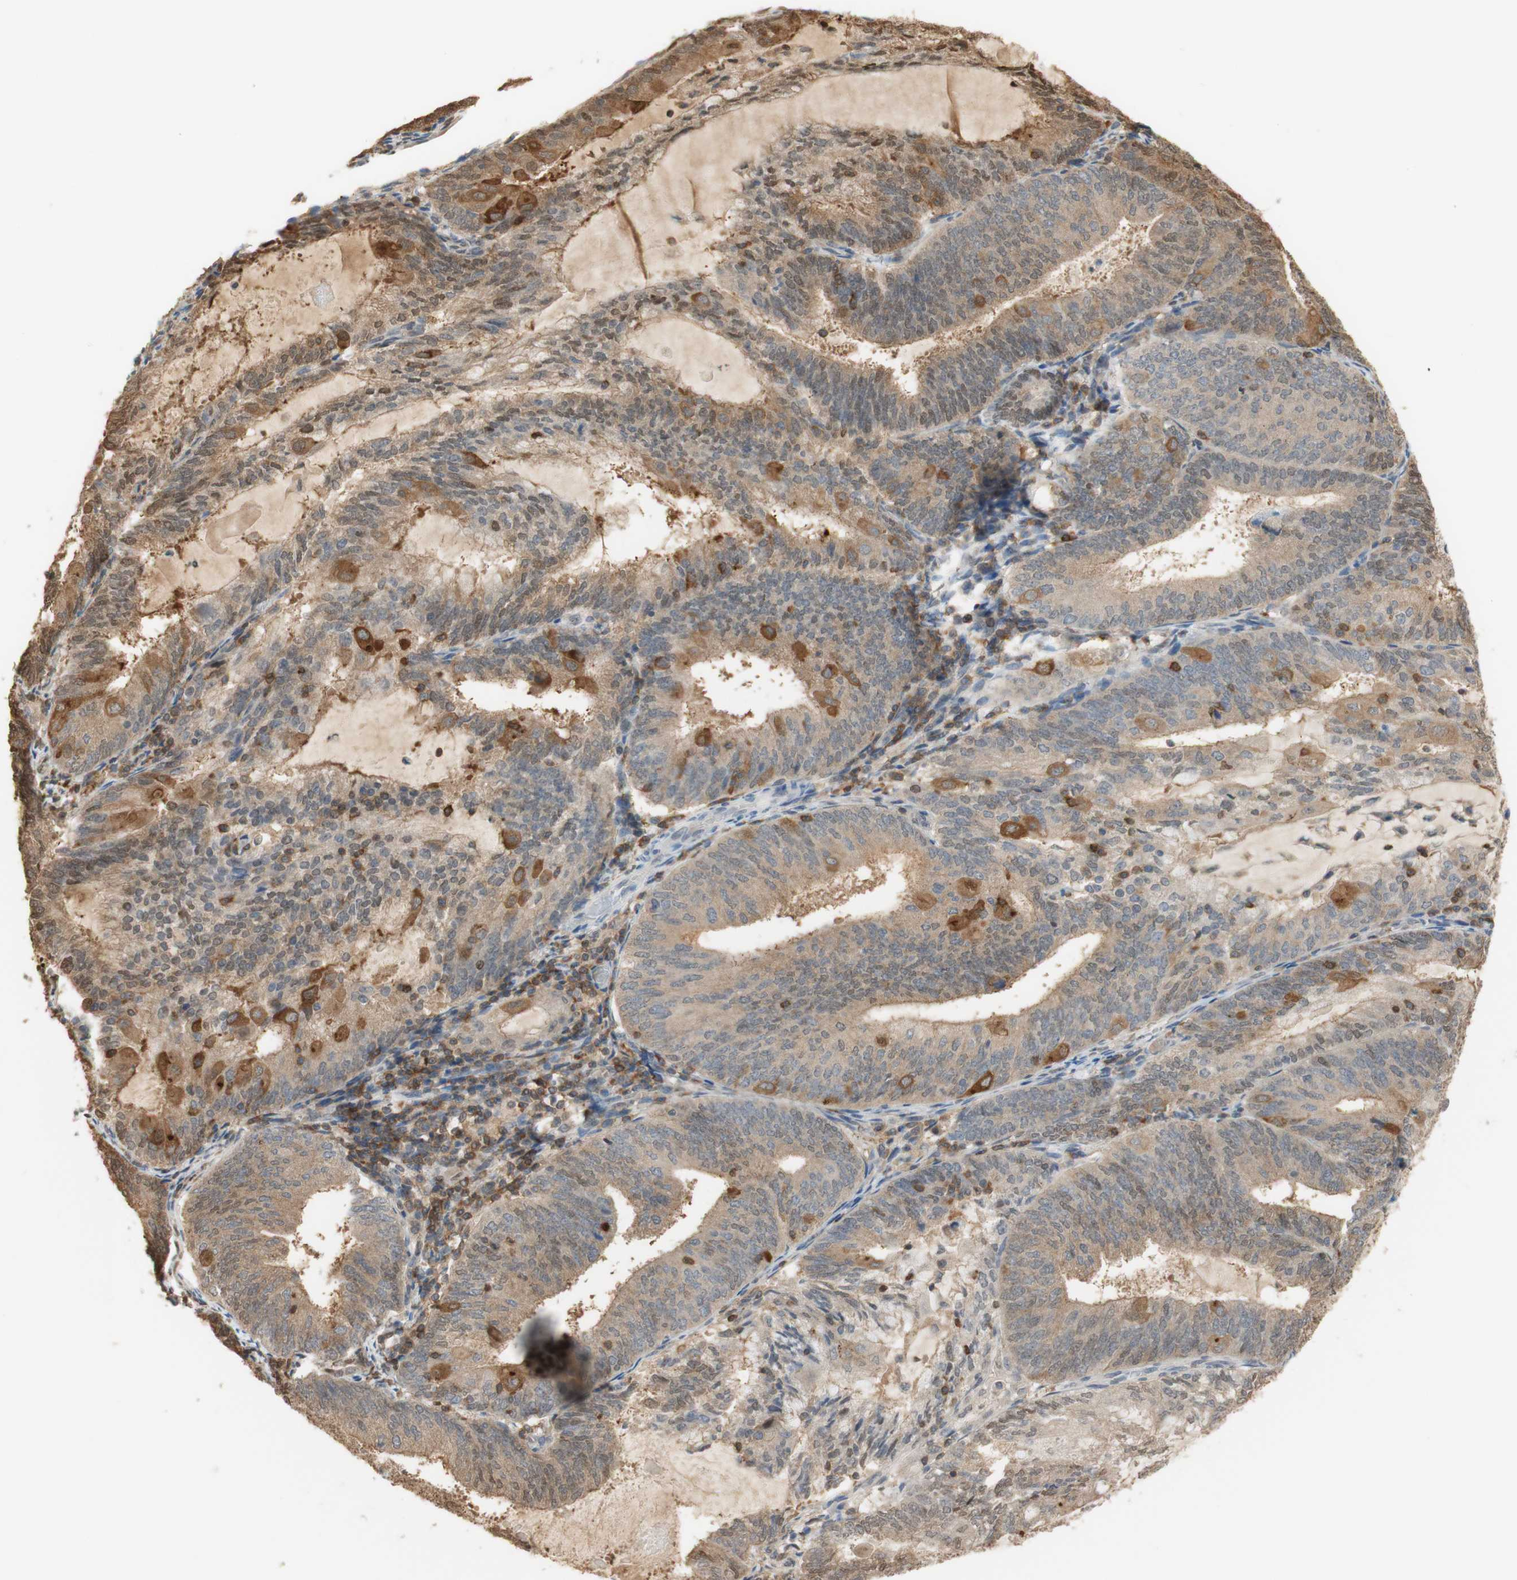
{"staining": {"intensity": "moderate", "quantity": ">75%", "location": "cytoplasmic/membranous"}, "tissue": "endometrial cancer", "cell_type": "Tumor cells", "image_type": "cancer", "snomed": [{"axis": "morphology", "description": "Adenocarcinoma, NOS"}, {"axis": "topography", "description": "Endometrium"}], "caption": "Immunohistochemical staining of human endometrial cancer exhibits medium levels of moderate cytoplasmic/membranous protein expression in about >75% of tumor cells.", "gene": "NAP1L4", "patient": {"sex": "female", "age": 81}}